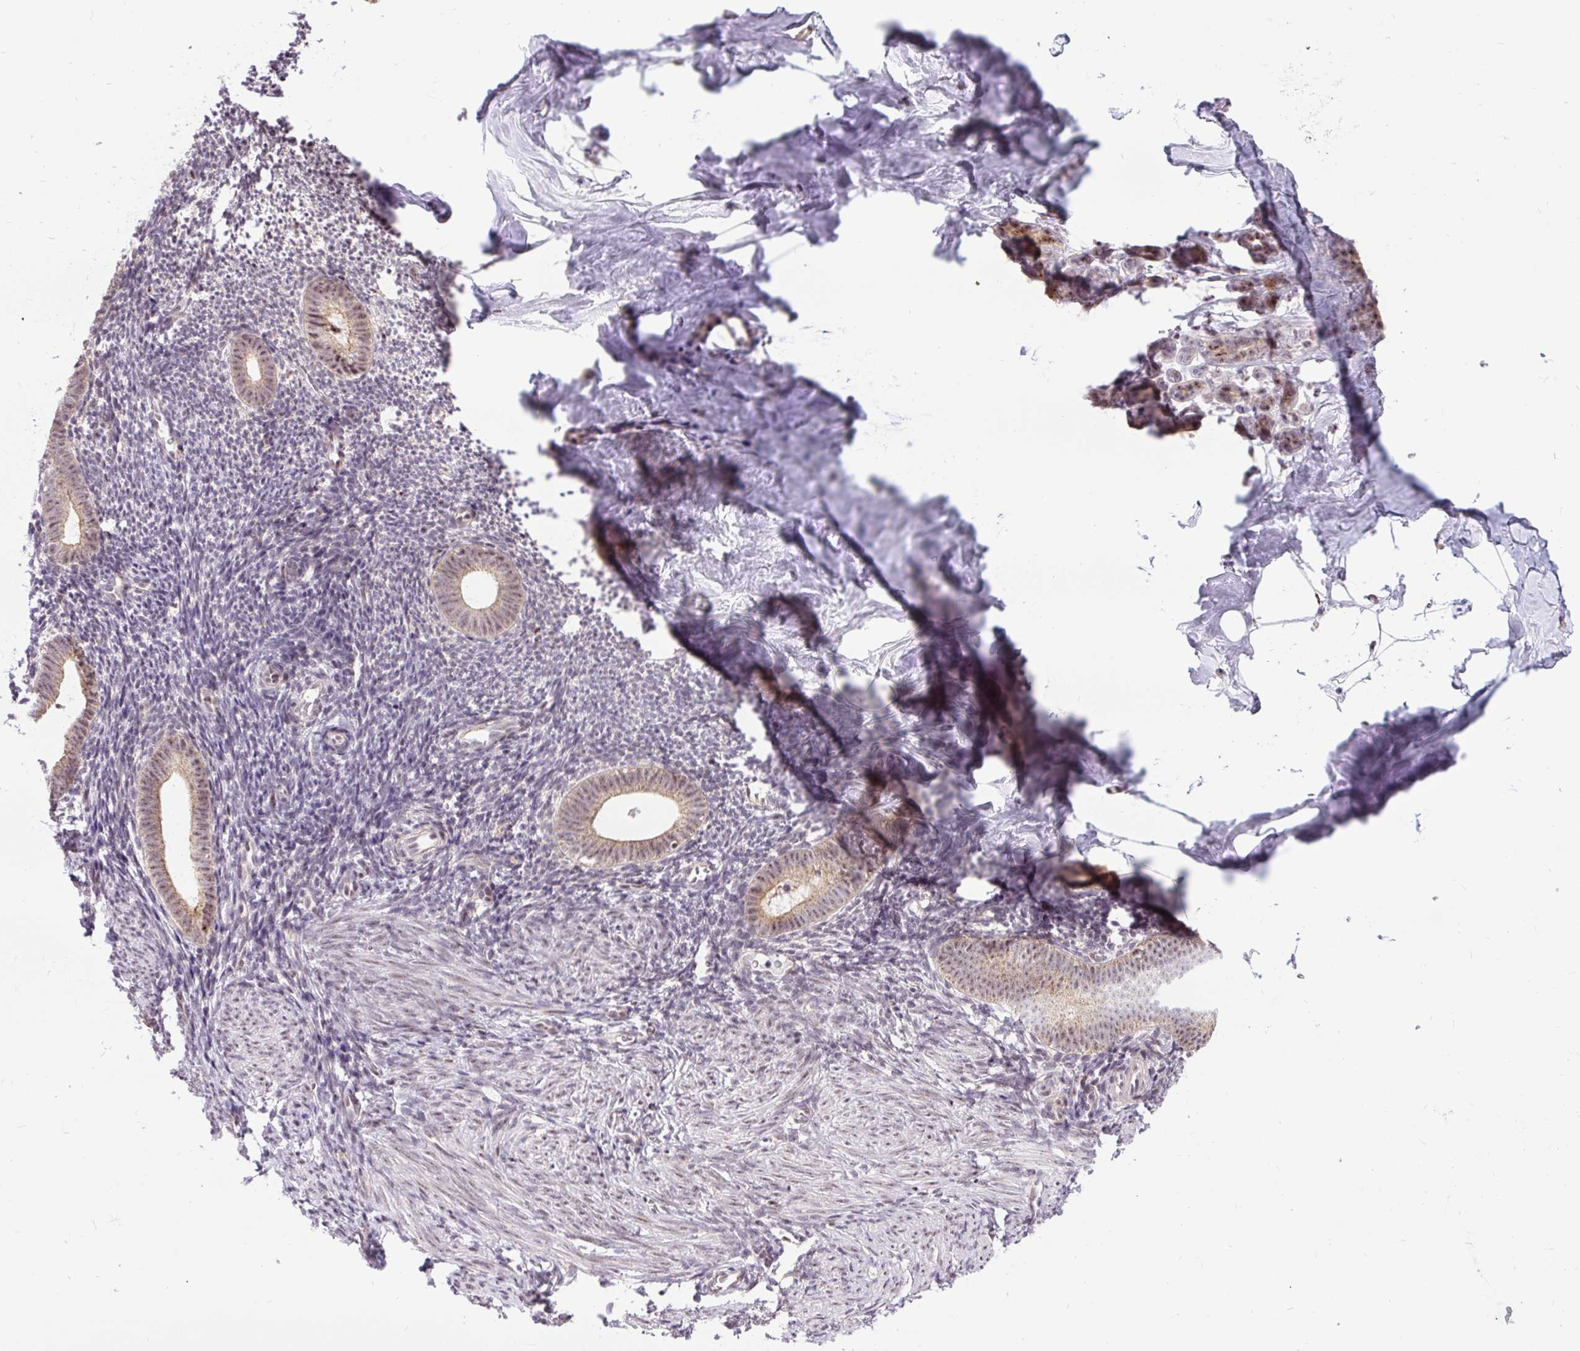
{"staining": {"intensity": "negative", "quantity": "none", "location": "none"}, "tissue": "endometrium", "cell_type": "Cells in endometrial stroma", "image_type": "normal", "snomed": [{"axis": "morphology", "description": "Normal tissue, NOS"}, {"axis": "topography", "description": "Endometrium"}], "caption": "IHC histopathology image of benign endometrium stained for a protein (brown), which demonstrates no staining in cells in endometrial stroma. (DAB (3,3'-diaminobenzidine) immunohistochemistry (IHC), high magnification).", "gene": "SMC5", "patient": {"sex": "female", "age": 39}}